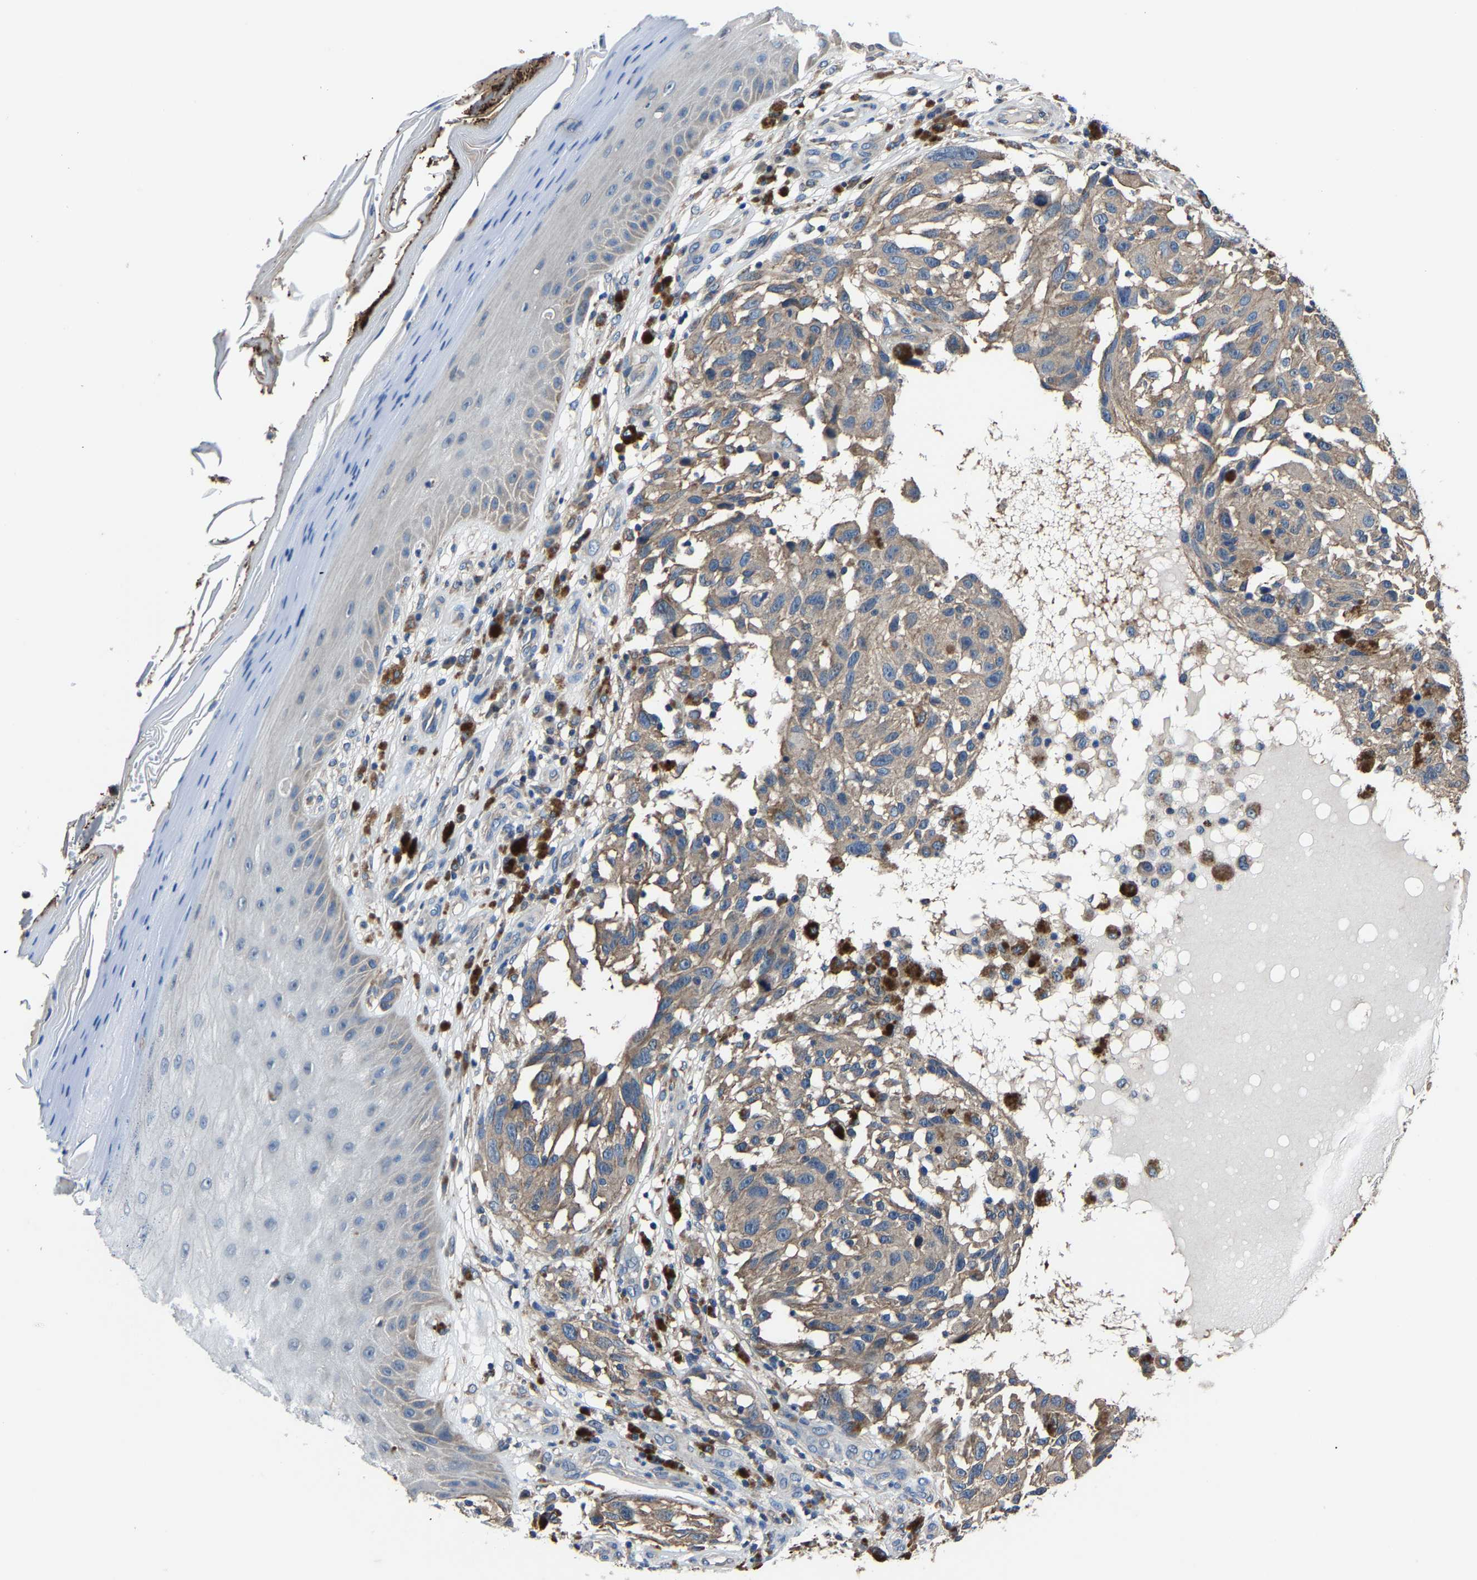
{"staining": {"intensity": "weak", "quantity": ">75%", "location": "cytoplasmic/membranous"}, "tissue": "melanoma", "cell_type": "Tumor cells", "image_type": "cancer", "snomed": [{"axis": "morphology", "description": "Malignant melanoma, NOS"}, {"axis": "topography", "description": "Skin"}], "caption": "Immunohistochemistry (IHC) staining of melanoma, which exhibits low levels of weak cytoplasmic/membranous staining in approximately >75% of tumor cells indicating weak cytoplasmic/membranous protein staining. The staining was performed using DAB (3,3'-diaminobenzidine) (brown) for protein detection and nuclei were counterstained in hematoxylin (blue).", "gene": "STRBP", "patient": {"sex": "female", "age": 73}}